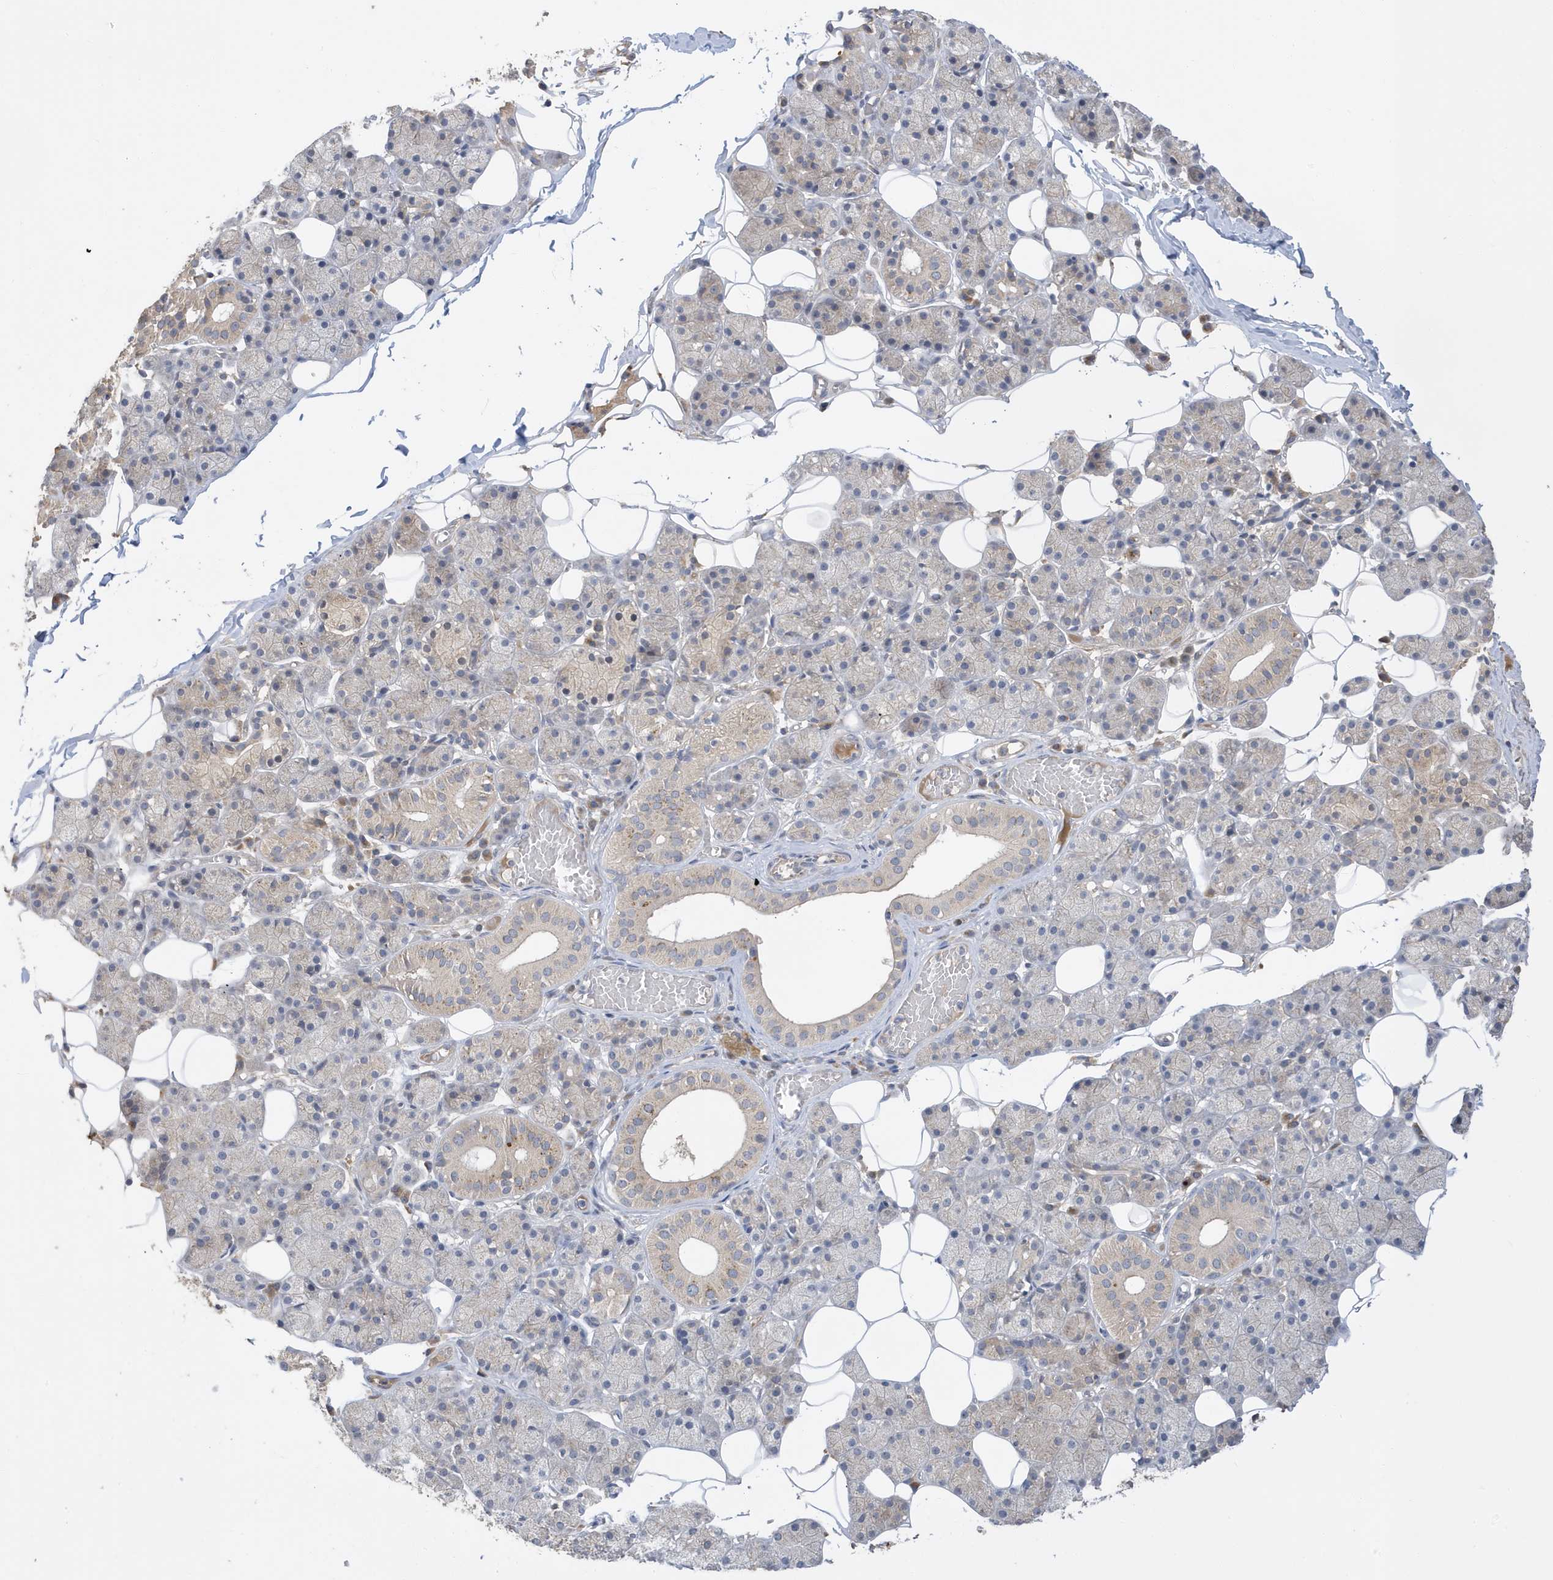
{"staining": {"intensity": "moderate", "quantity": "25%-75%", "location": "cytoplasmic/membranous"}, "tissue": "salivary gland", "cell_type": "Glandular cells", "image_type": "normal", "snomed": [{"axis": "morphology", "description": "Normal tissue, NOS"}, {"axis": "topography", "description": "Salivary gland"}], "caption": "Immunohistochemistry histopathology image of benign salivary gland stained for a protein (brown), which exhibits medium levels of moderate cytoplasmic/membranous staining in about 25%-75% of glandular cells.", "gene": "LAPTM4A", "patient": {"sex": "female", "age": 33}}